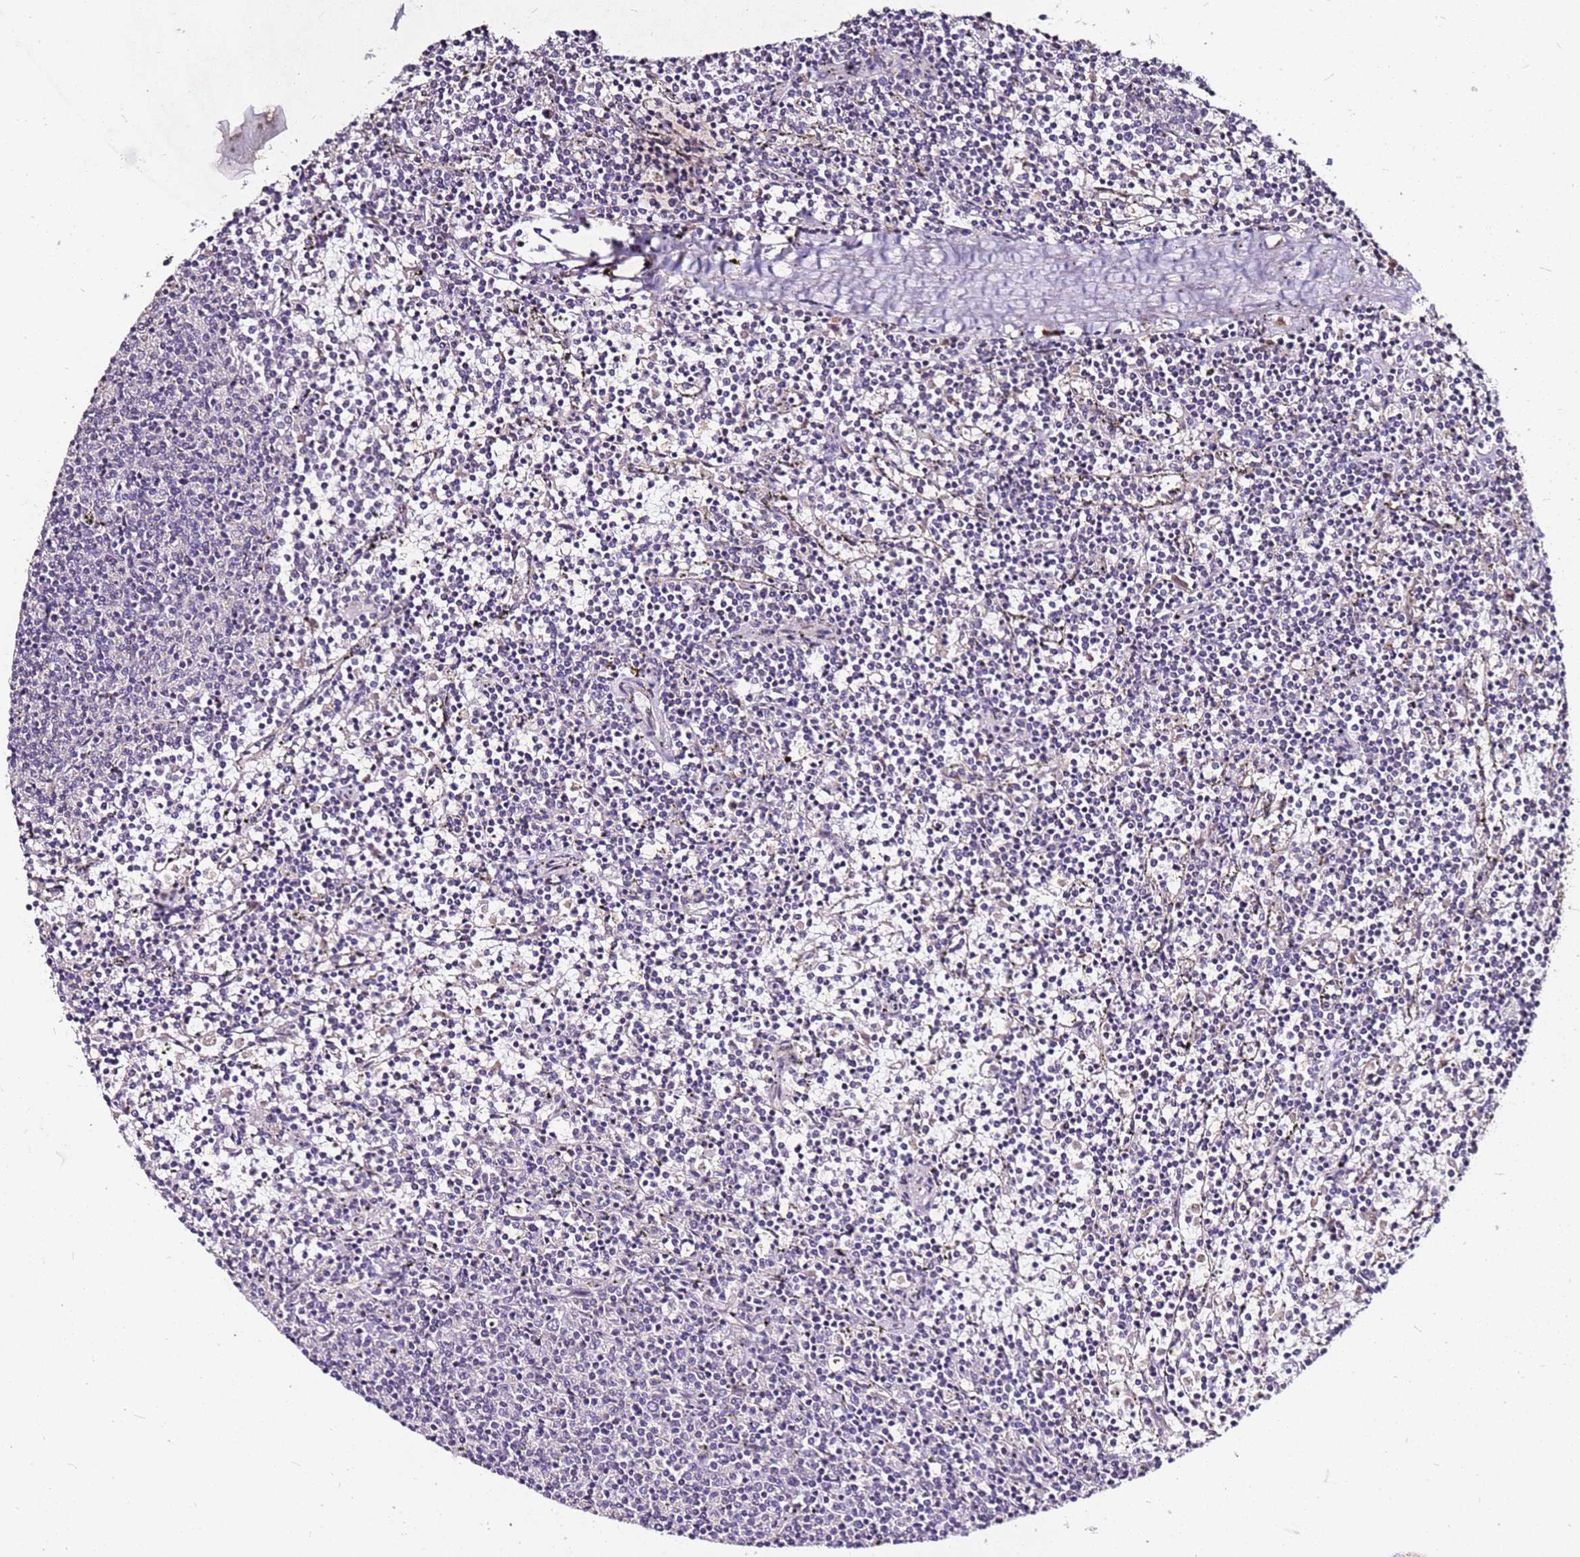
{"staining": {"intensity": "negative", "quantity": "none", "location": "none"}, "tissue": "lymphoma", "cell_type": "Tumor cells", "image_type": "cancer", "snomed": [{"axis": "morphology", "description": "Malignant lymphoma, non-Hodgkin's type, Low grade"}, {"axis": "topography", "description": "Spleen"}], "caption": "Tumor cells are negative for brown protein staining in low-grade malignant lymphoma, non-Hodgkin's type. (Stains: DAB (3,3'-diaminobenzidine) IHC with hematoxylin counter stain, Microscopy: brightfield microscopy at high magnification).", "gene": "DCDC2C", "patient": {"sex": "female", "age": 50}}